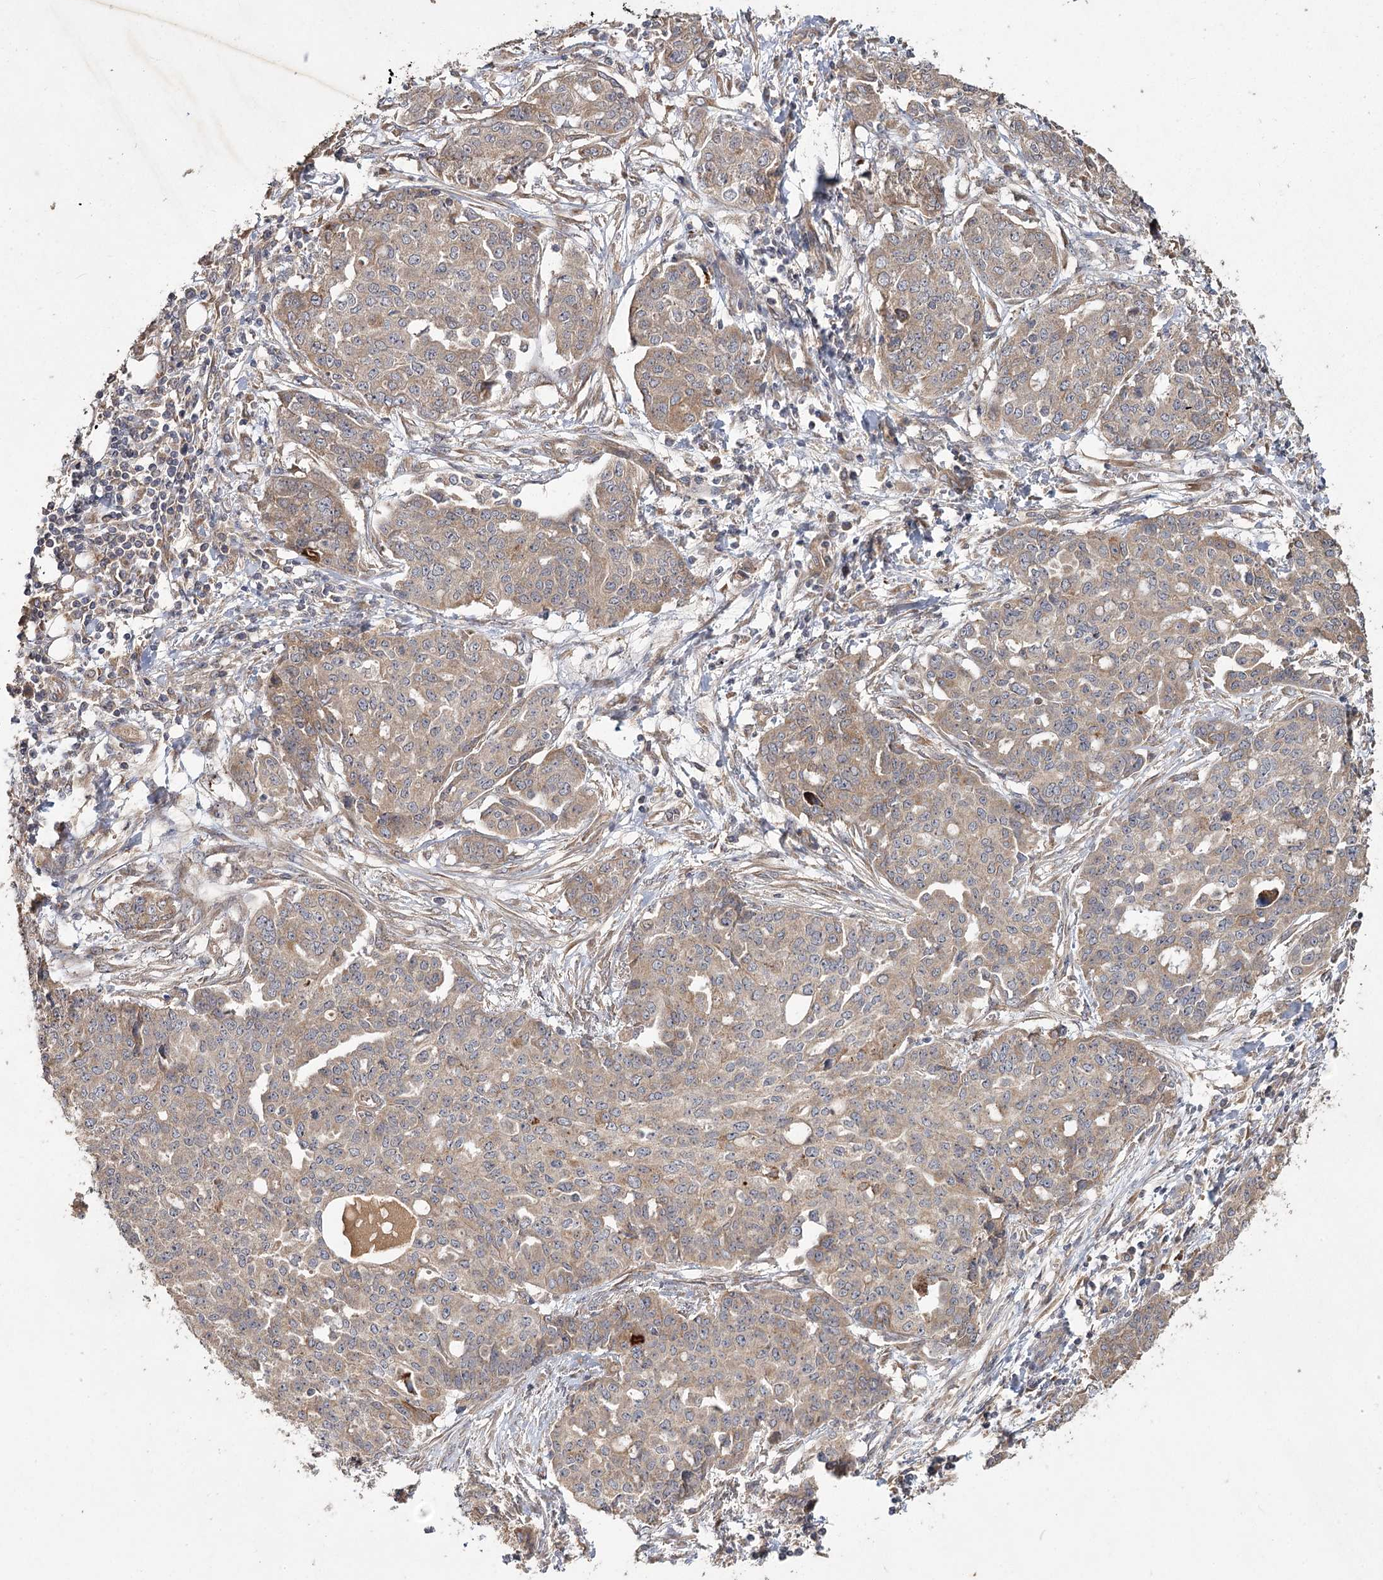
{"staining": {"intensity": "weak", "quantity": "25%-75%", "location": "cytoplasmic/membranous"}, "tissue": "ovarian cancer", "cell_type": "Tumor cells", "image_type": "cancer", "snomed": [{"axis": "morphology", "description": "Cystadenocarcinoma, serous, NOS"}, {"axis": "topography", "description": "Soft tissue"}, {"axis": "topography", "description": "Ovary"}], "caption": "This photomicrograph shows immunohistochemistry (IHC) staining of serous cystadenocarcinoma (ovarian), with low weak cytoplasmic/membranous positivity in about 25%-75% of tumor cells.", "gene": "RIN2", "patient": {"sex": "female", "age": 57}}